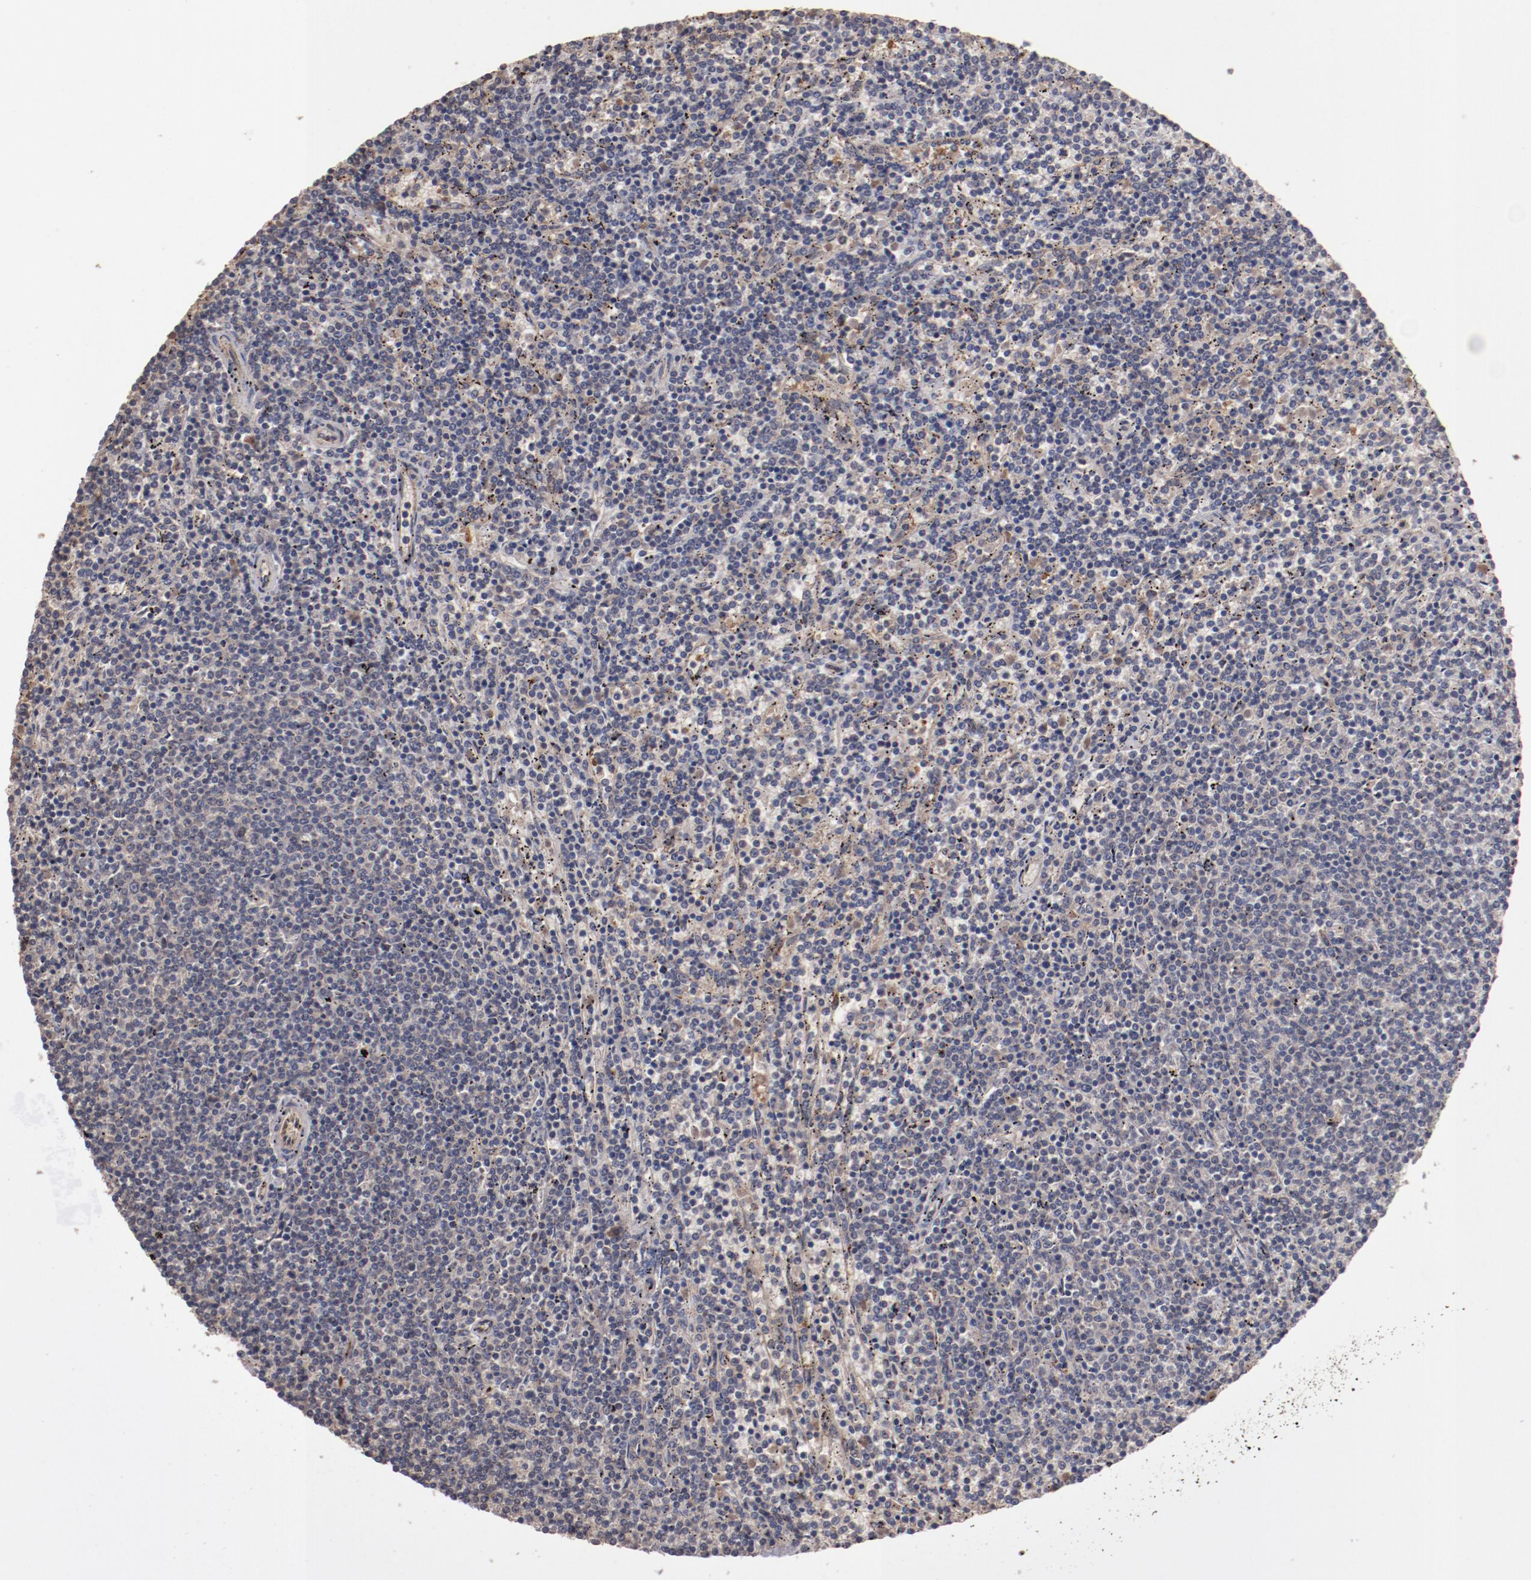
{"staining": {"intensity": "weak", "quantity": ">75%", "location": "cytoplasmic/membranous"}, "tissue": "lymphoma", "cell_type": "Tumor cells", "image_type": "cancer", "snomed": [{"axis": "morphology", "description": "Malignant lymphoma, non-Hodgkin's type, Low grade"}, {"axis": "topography", "description": "Spleen"}], "caption": "Protein expression by IHC exhibits weak cytoplasmic/membranous expression in approximately >75% of tumor cells in lymphoma.", "gene": "DIPK2B", "patient": {"sex": "female", "age": 50}}